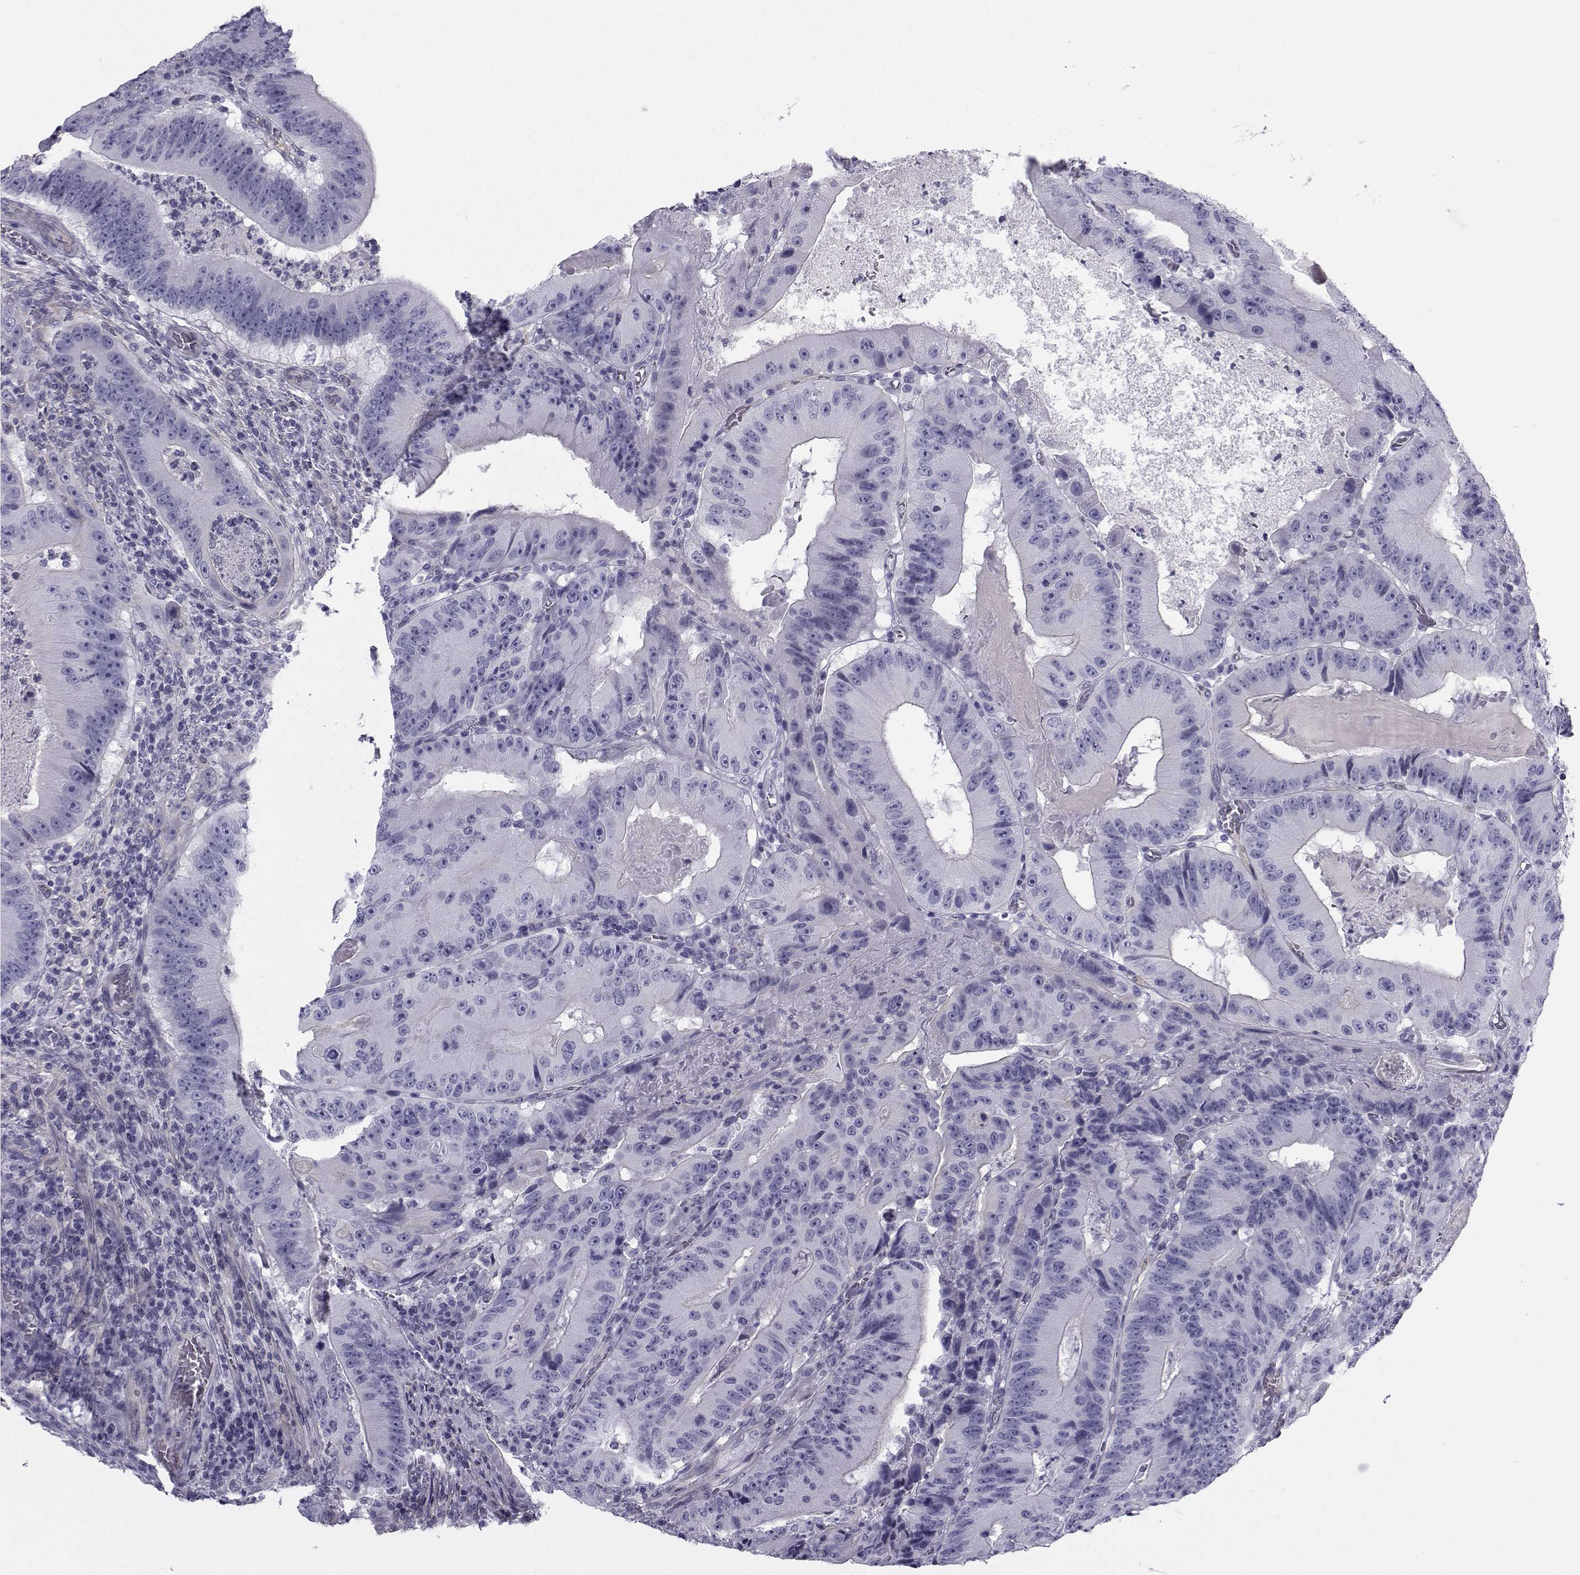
{"staining": {"intensity": "negative", "quantity": "none", "location": "none"}, "tissue": "colorectal cancer", "cell_type": "Tumor cells", "image_type": "cancer", "snomed": [{"axis": "morphology", "description": "Adenocarcinoma, NOS"}, {"axis": "topography", "description": "Colon"}], "caption": "Immunohistochemical staining of human colorectal cancer (adenocarcinoma) displays no significant positivity in tumor cells. (Immunohistochemistry, brightfield microscopy, high magnification).", "gene": "SPANXD", "patient": {"sex": "female", "age": 86}}